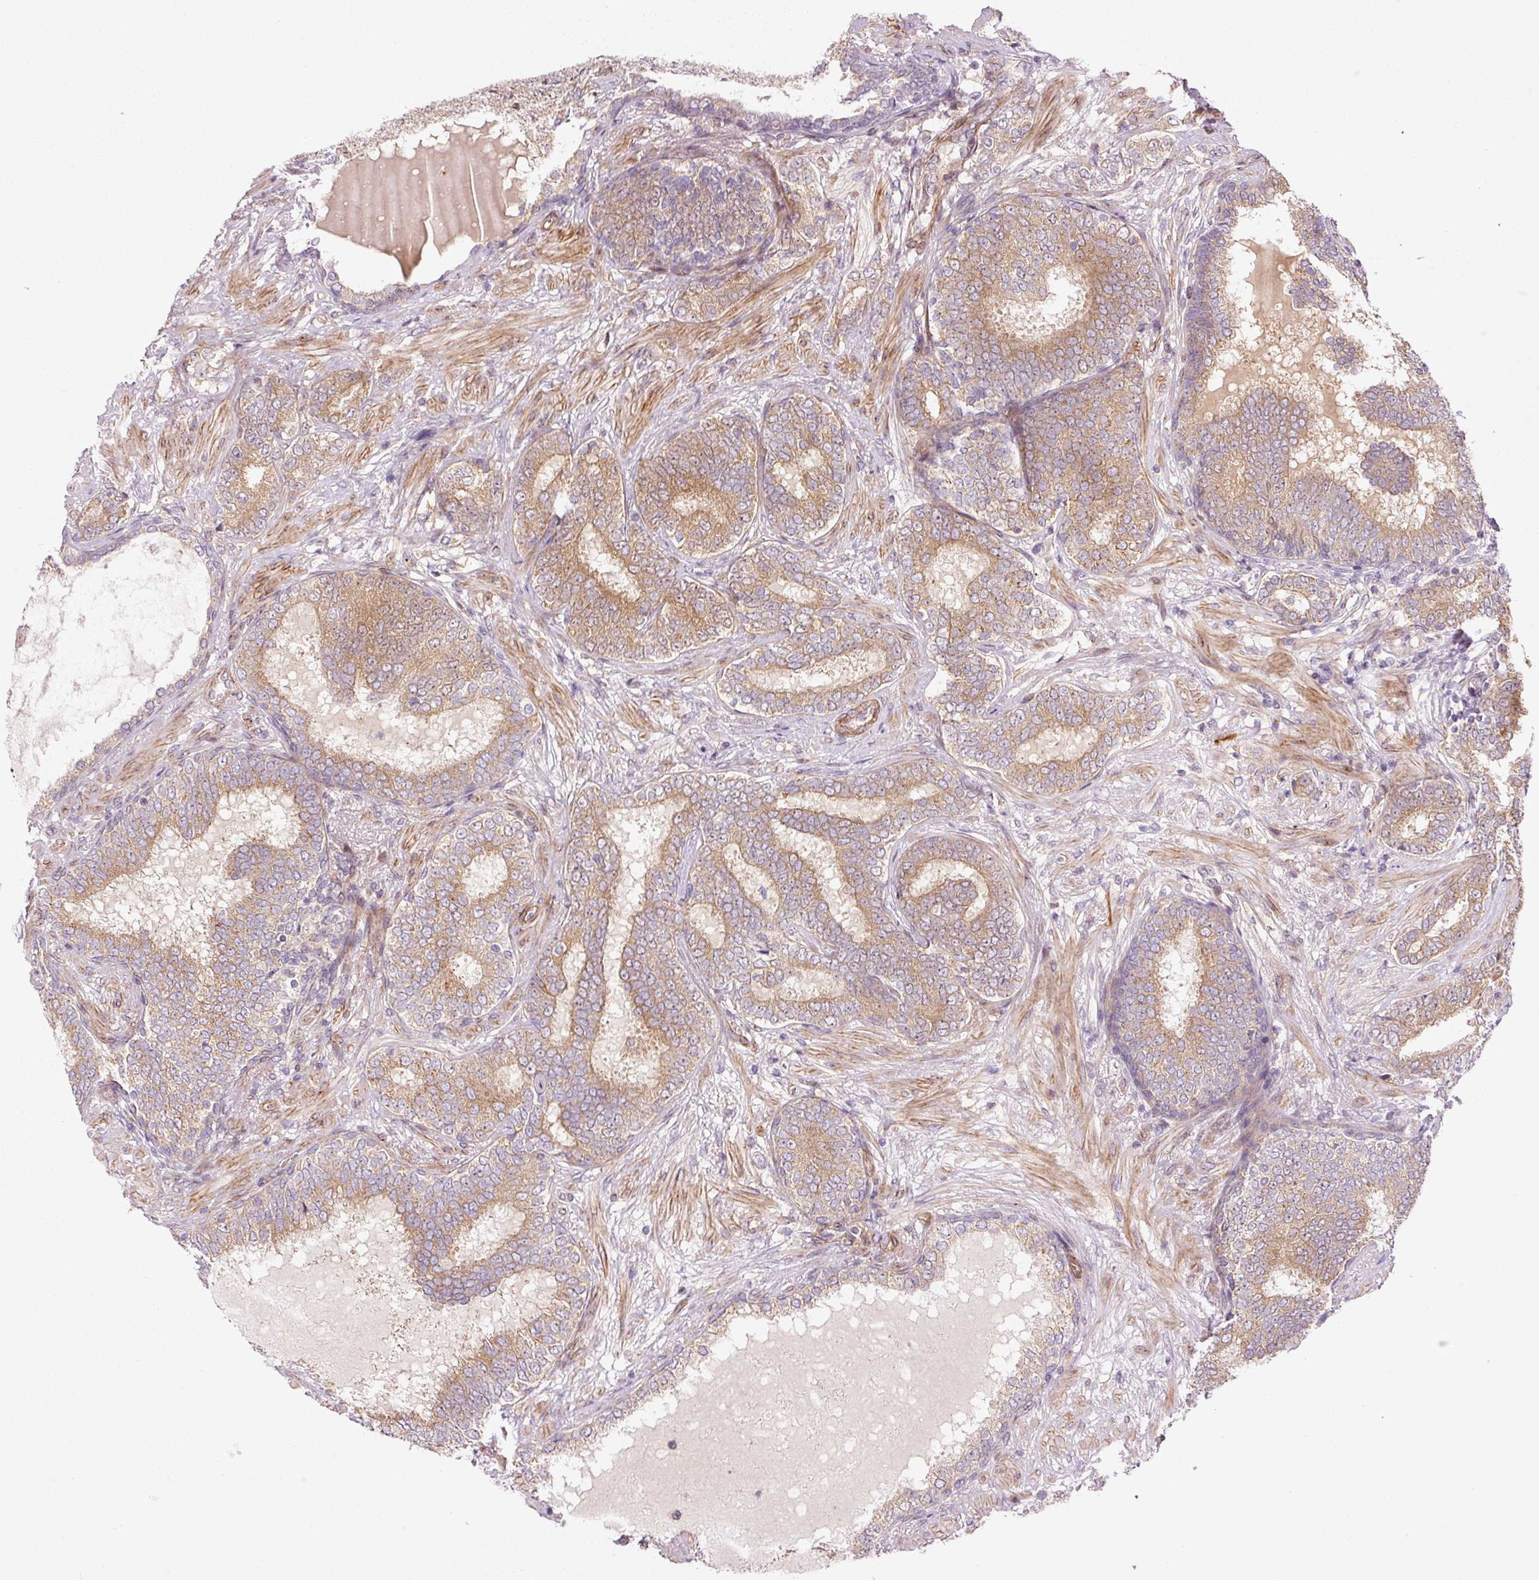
{"staining": {"intensity": "moderate", "quantity": ">75%", "location": "cytoplasmic/membranous"}, "tissue": "prostate cancer", "cell_type": "Tumor cells", "image_type": "cancer", "snomed": [{"axis": "morphology", "description": "Adenocarcinoma, High grade"}, {"axis": "topography", "description": "Prostate"}], "caption": "The image demonstrates a brown stain indicating the presence of a protein in the cytoplasmic/membranous of tumor cells in prostate adenocarcinoma (high-grade).", "gene": "PPP1R14B", "patient": {"sex": "male", "age": 72}}